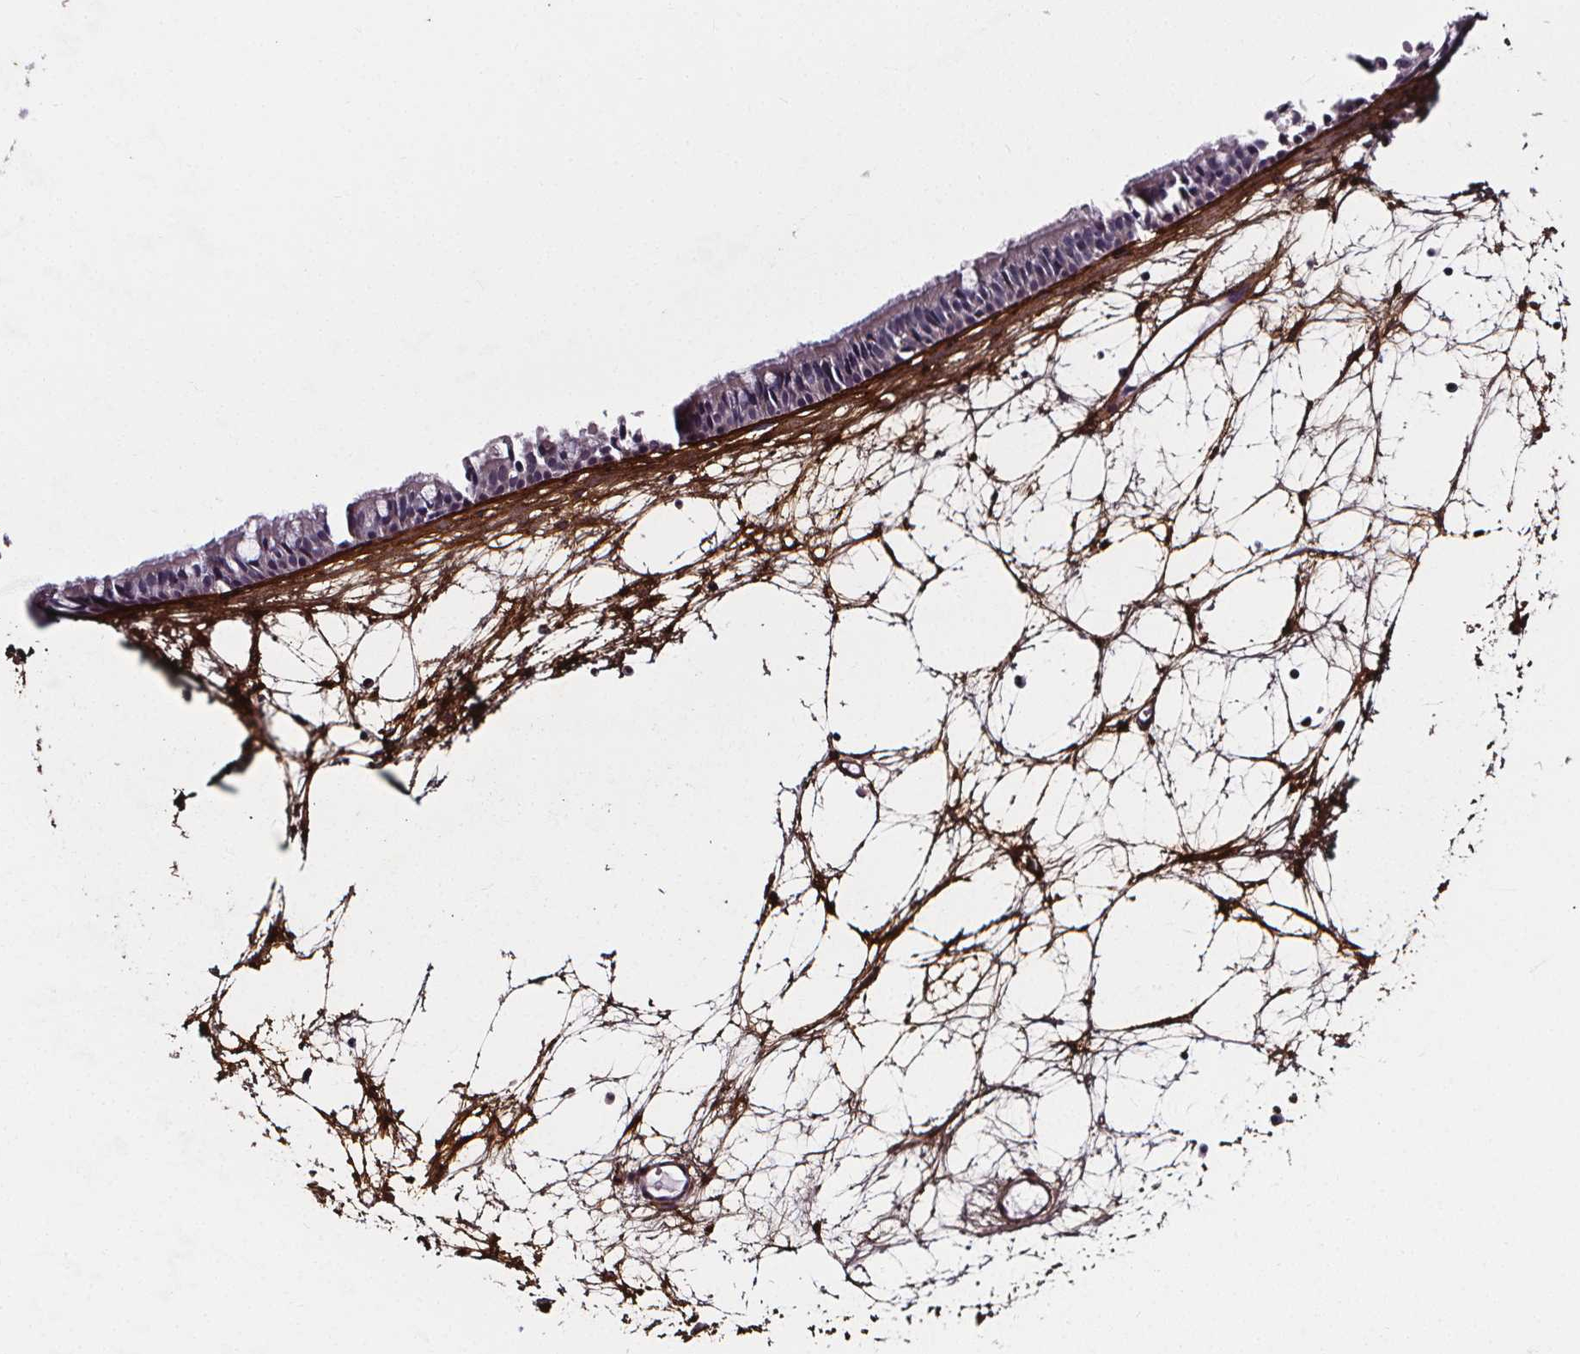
{"staining": {"intensity": "negative", "quantity": "none", "location": "none"}, "tissue": "nasopharynx", "cell_type": "Respiratory epithelial cells", "image_type": "normal", "snomed": [{"axis": "morphology", "description": "Normal tissue, NOS"}, {"axis": "topography", "description": "Nasopharynx"}], "caption": "DAB immunohistochemical staining of unremarkable nasopharynx reveals no significant staining in respiratory epithelial cells.", "gene": "AEBP1", "patient": {"sex": "male", "age": 31}}